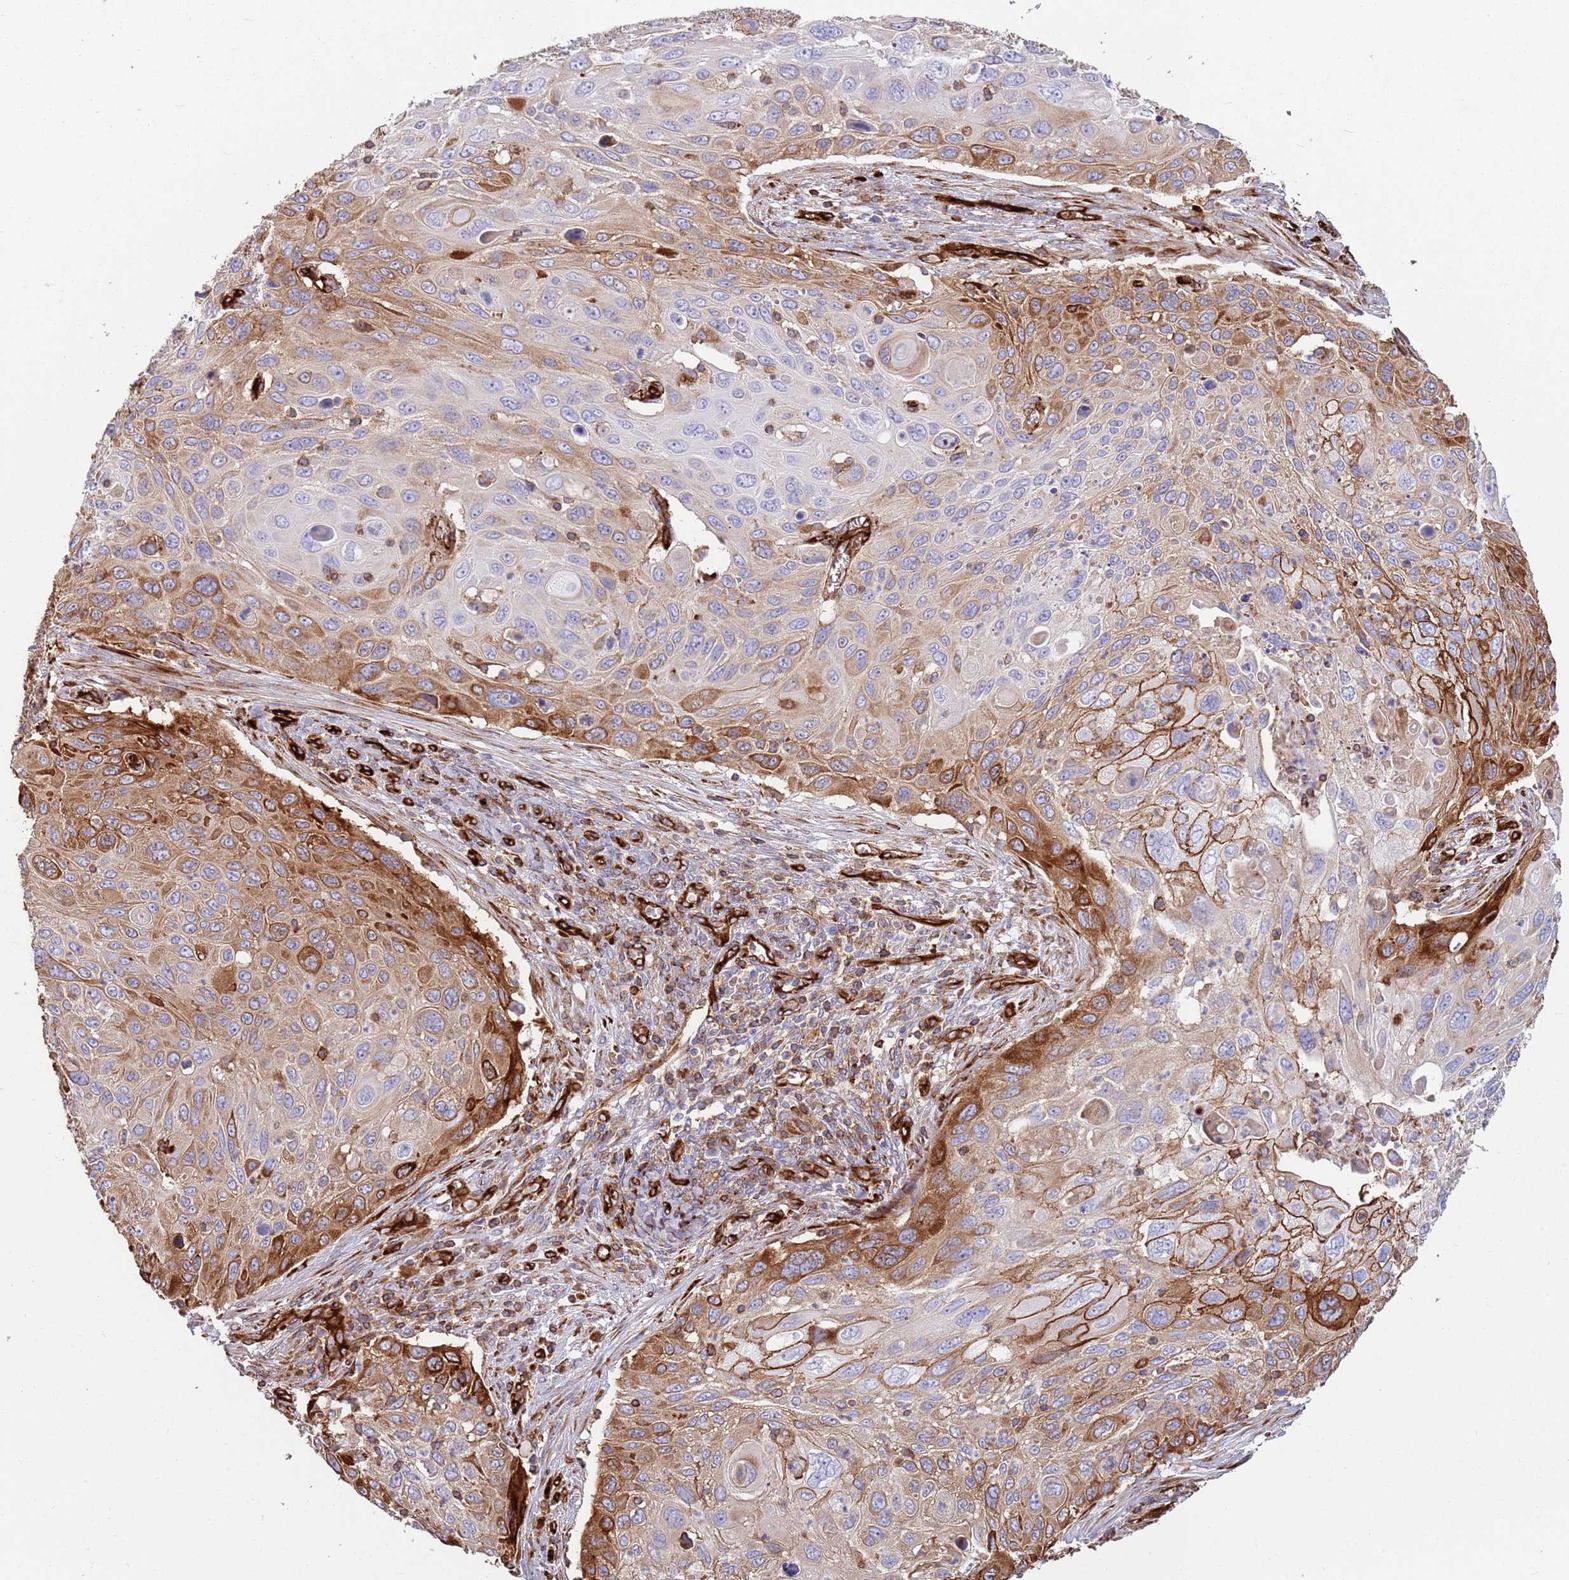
{"staining": {"intensity": "moderate", "quantity": "25%-75%", "location": "cytoplasmic/membranous"}, "tissue": "cervical cancer", "cell_type": "Tumor cells", "image_type": "cancer", "snomed": [{"axis": "morphology", "description": "Squamous cell carcinoma, NOS"}, {"axis": "topography", "description": "Cervix"}], "caption": "Tumor cells exhibit medium levels of moderate cytoplasmic/membranous positivity in approximately 25%-75% of cells in cervical squamous cell carcinoma. The protein of interest is stained brown, and the nuclei are stained in blue (DAB IHC with brightfield microscopy, high magnification).", "gene": "KBTBD7", "patient": {"sex": "female", "age": 70}}